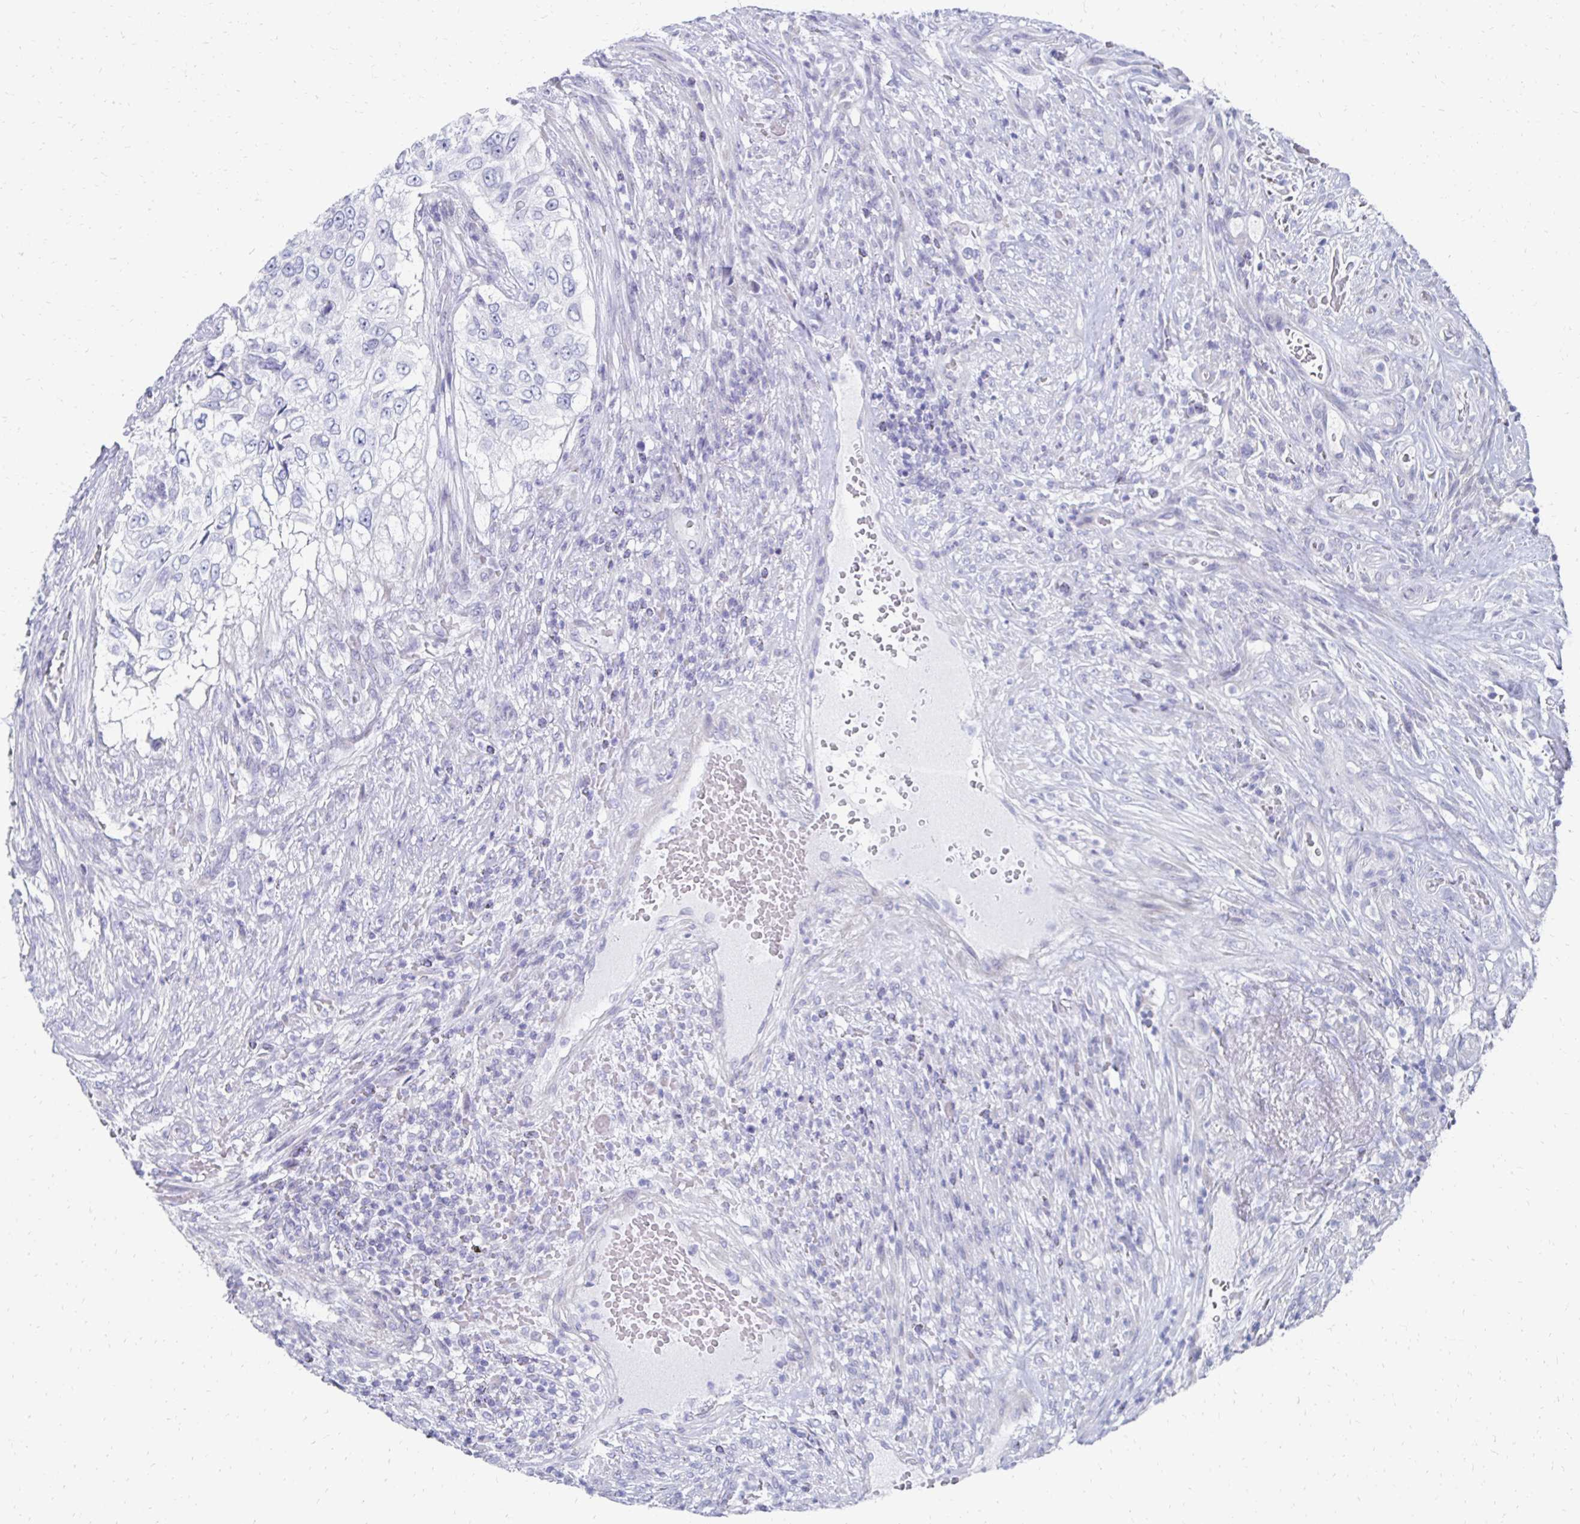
{"staining": {"intensity": "negative", "quantity": "none", "location": "none"}, "tissue": "urothelial cancer", "cell_type": "Tumor cells", "image_type": "cancer", "snomed": [{"axis": "morphology", "description": "Urothelial carcinoma, High grade"}, {"axis": "topography", "description": "Urinary bladder"}], "caption": "There is no significant positivity in tumor cells of high-grade urothelial carcinoma.", "gene": "SYCP3", "patient": {"sex": "female", "age": 60}}